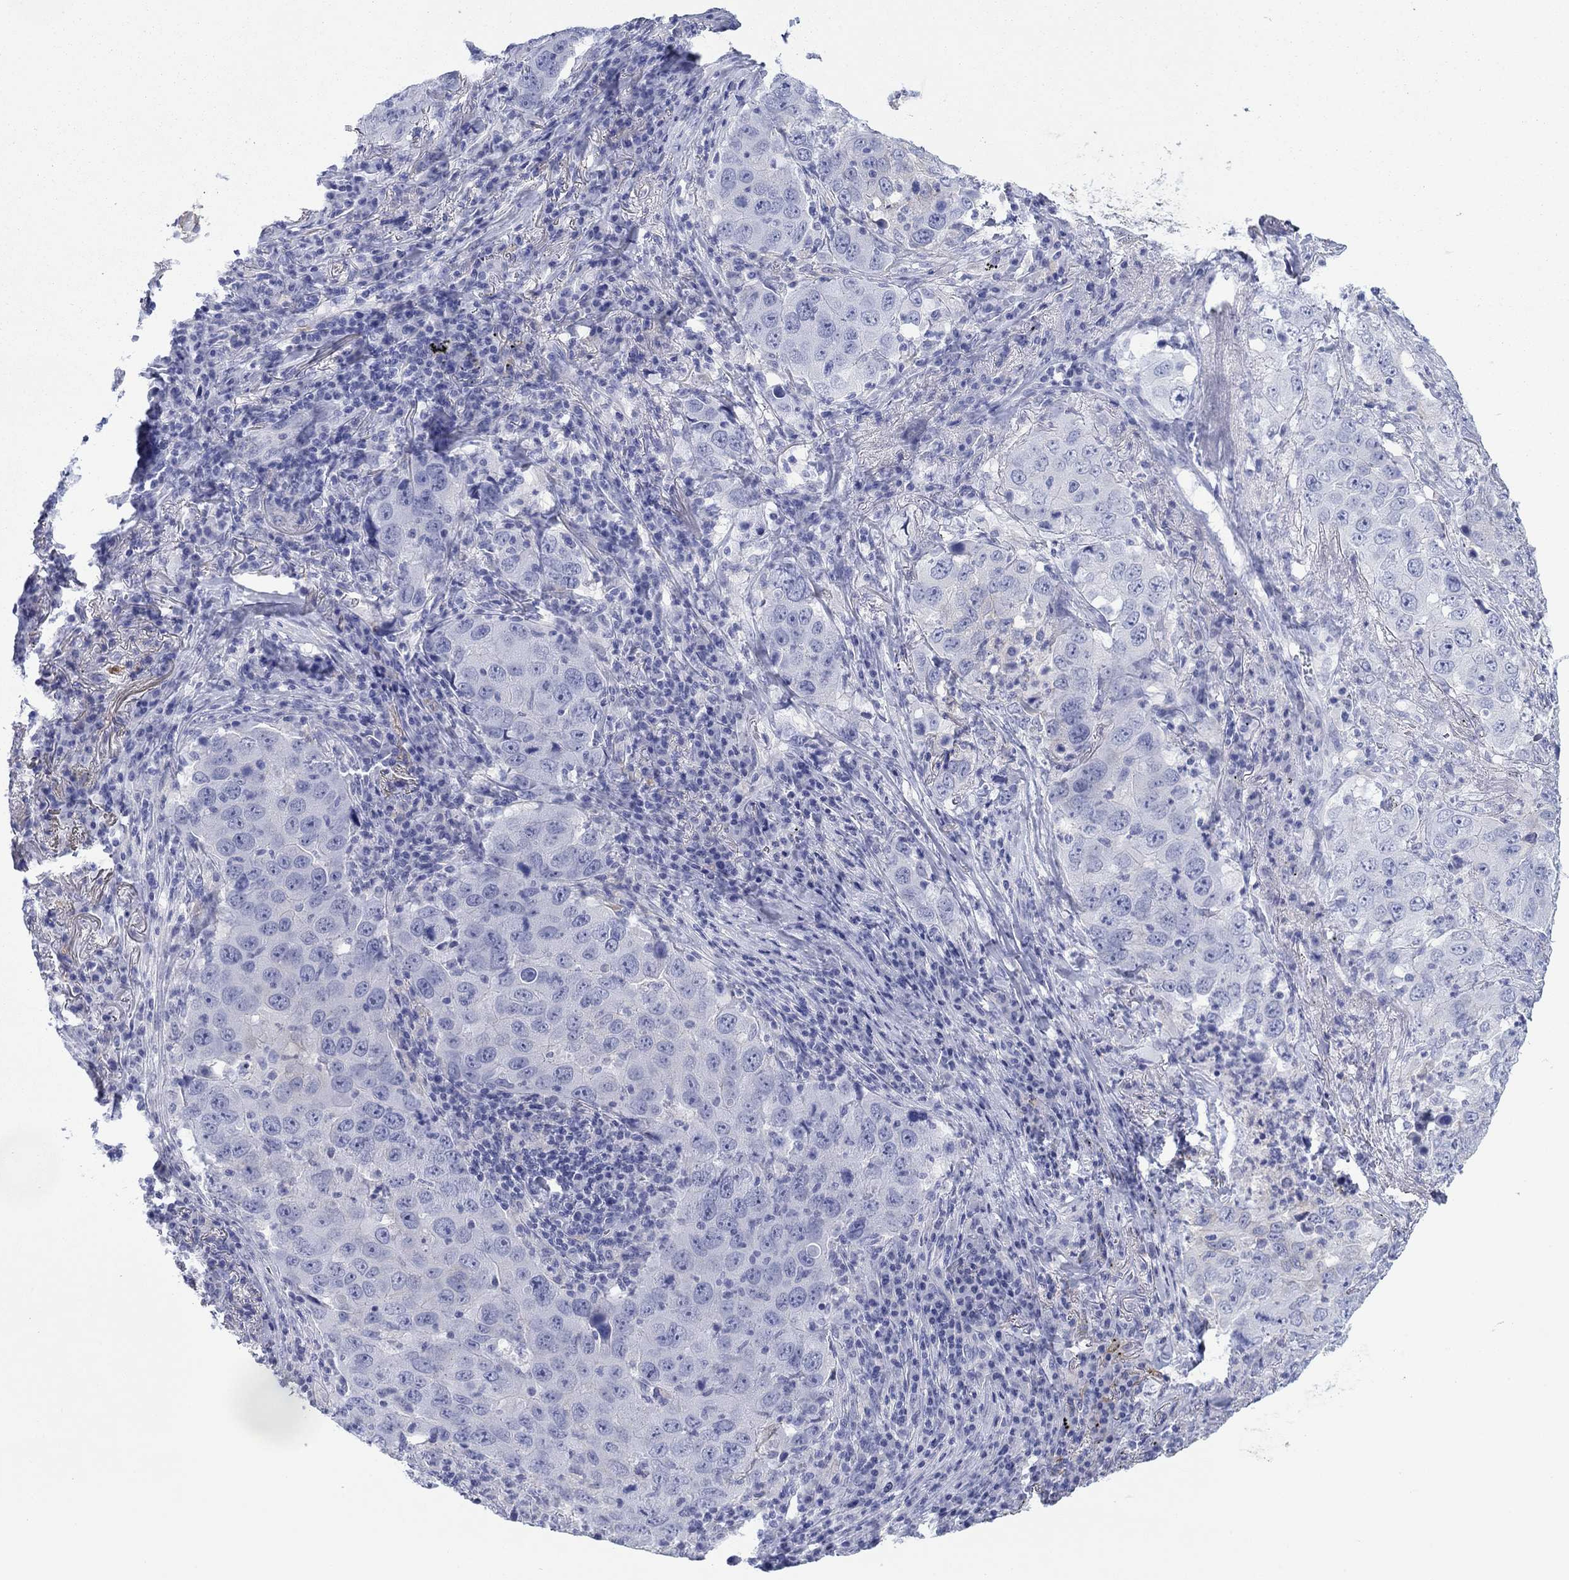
{"staining": {"intensity": "negative", "quantity": "none", "location": "none"}, "tissue": "lung cancer", "cell_type": "Tumor cells", "image_type": "cancer", "snomed": [{"axis": "morphology", "description": "Adenocarcinoma, NOS"}, {"axis": "topography", "description": "Lung"}], "caption": "Histopathology image shows no protein staining in tumor cells of lung adenocarcinoma tissue.", "gene": "ATP1B1", "patient": {"sex": "male", "age": 73}}